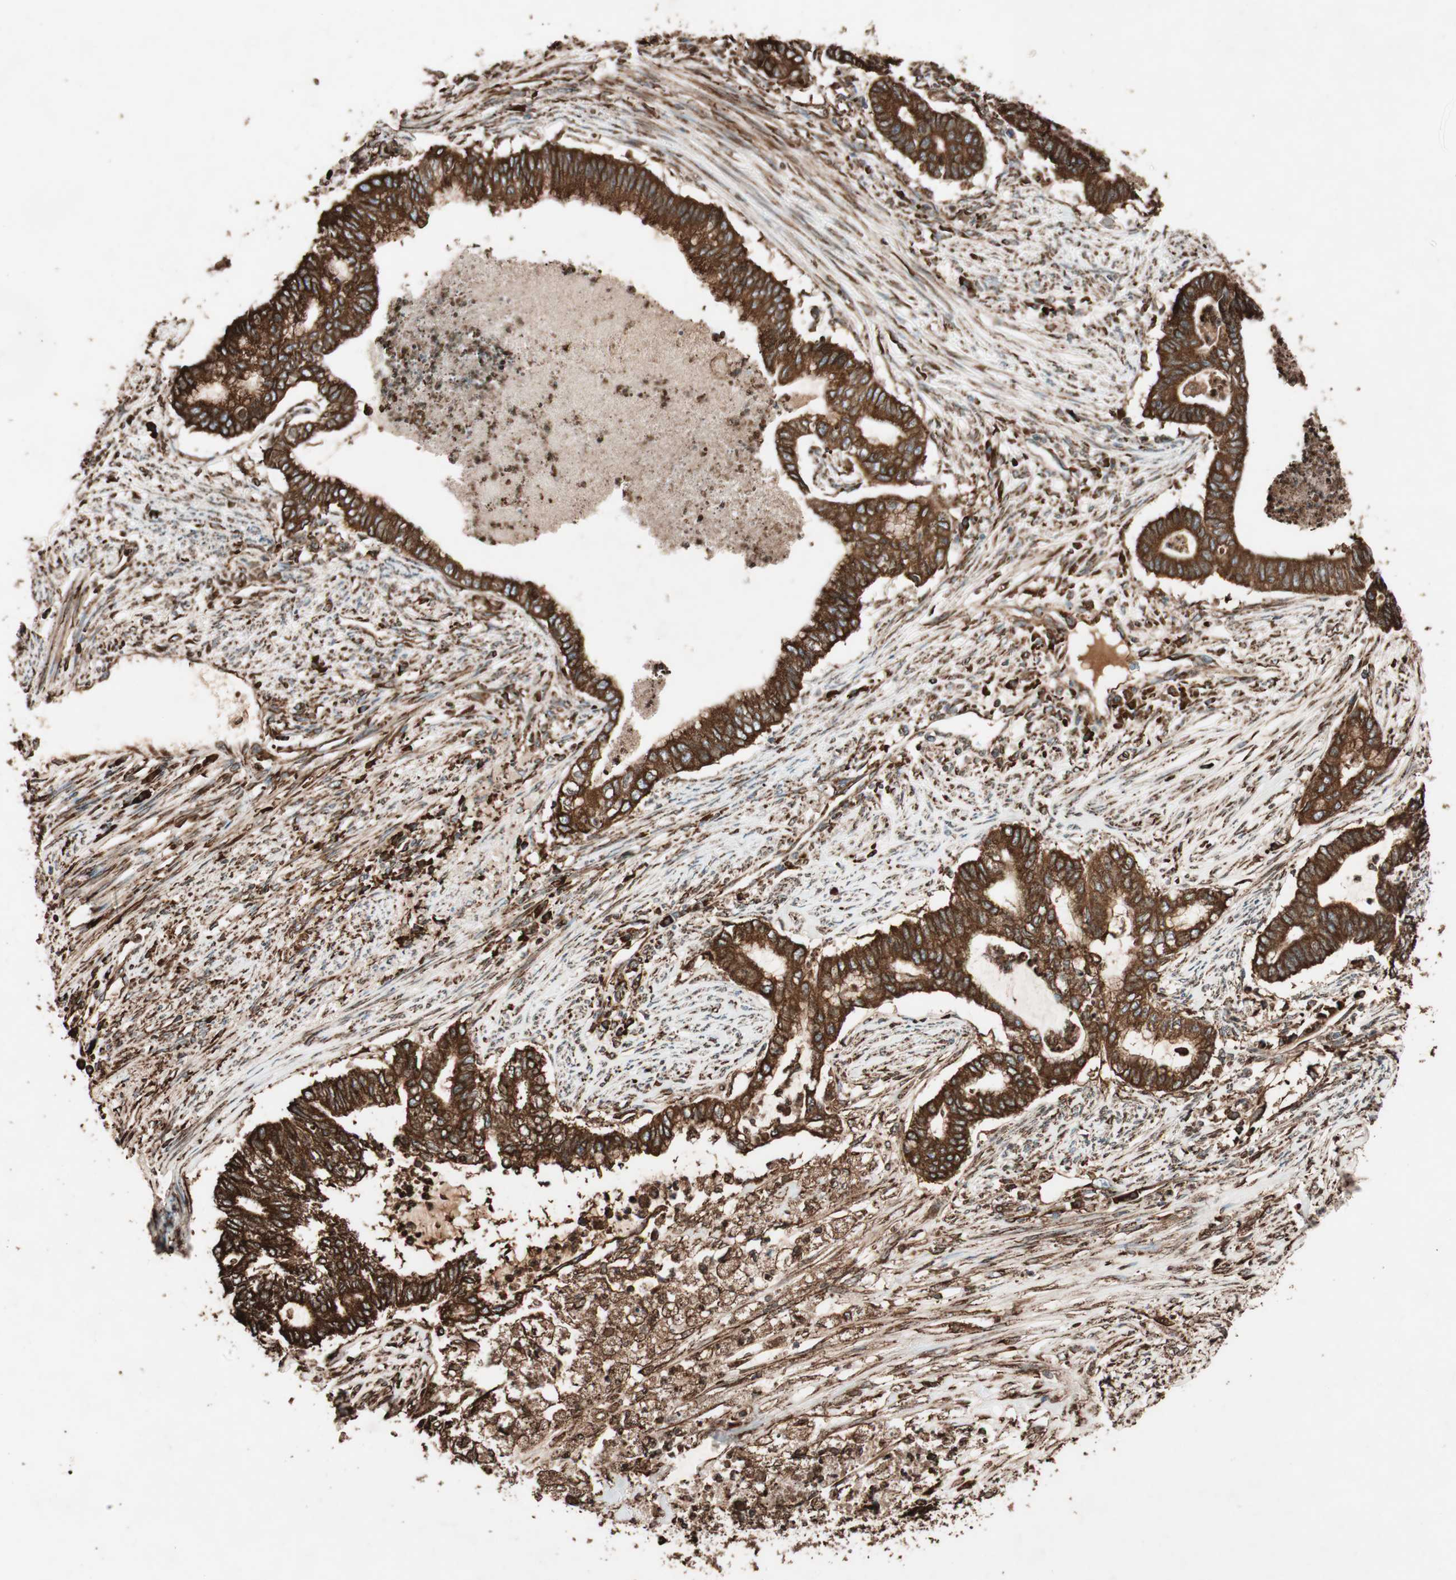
{"staining": {"intensity": "strong", "quantity": ">75%", "location": "cytoplasmic/membranous"}, "tissue": "endometrial cancer", "cell_type": "Tumor cells", "image_type": "cancer", "snomed": [{"axis": "morphology", "description": "Adenocarcinoma, NOS"}, {"axis": "topography", "description": "Endometrium"}], "caption": "A high amount of strong cytoplasmic/membranous expression is seen in about >75% of tumor cells in endometrial adenocarcinoma tissue.", "gene": "VEGFA", "patient": {"sex": "female", "age": 79}}